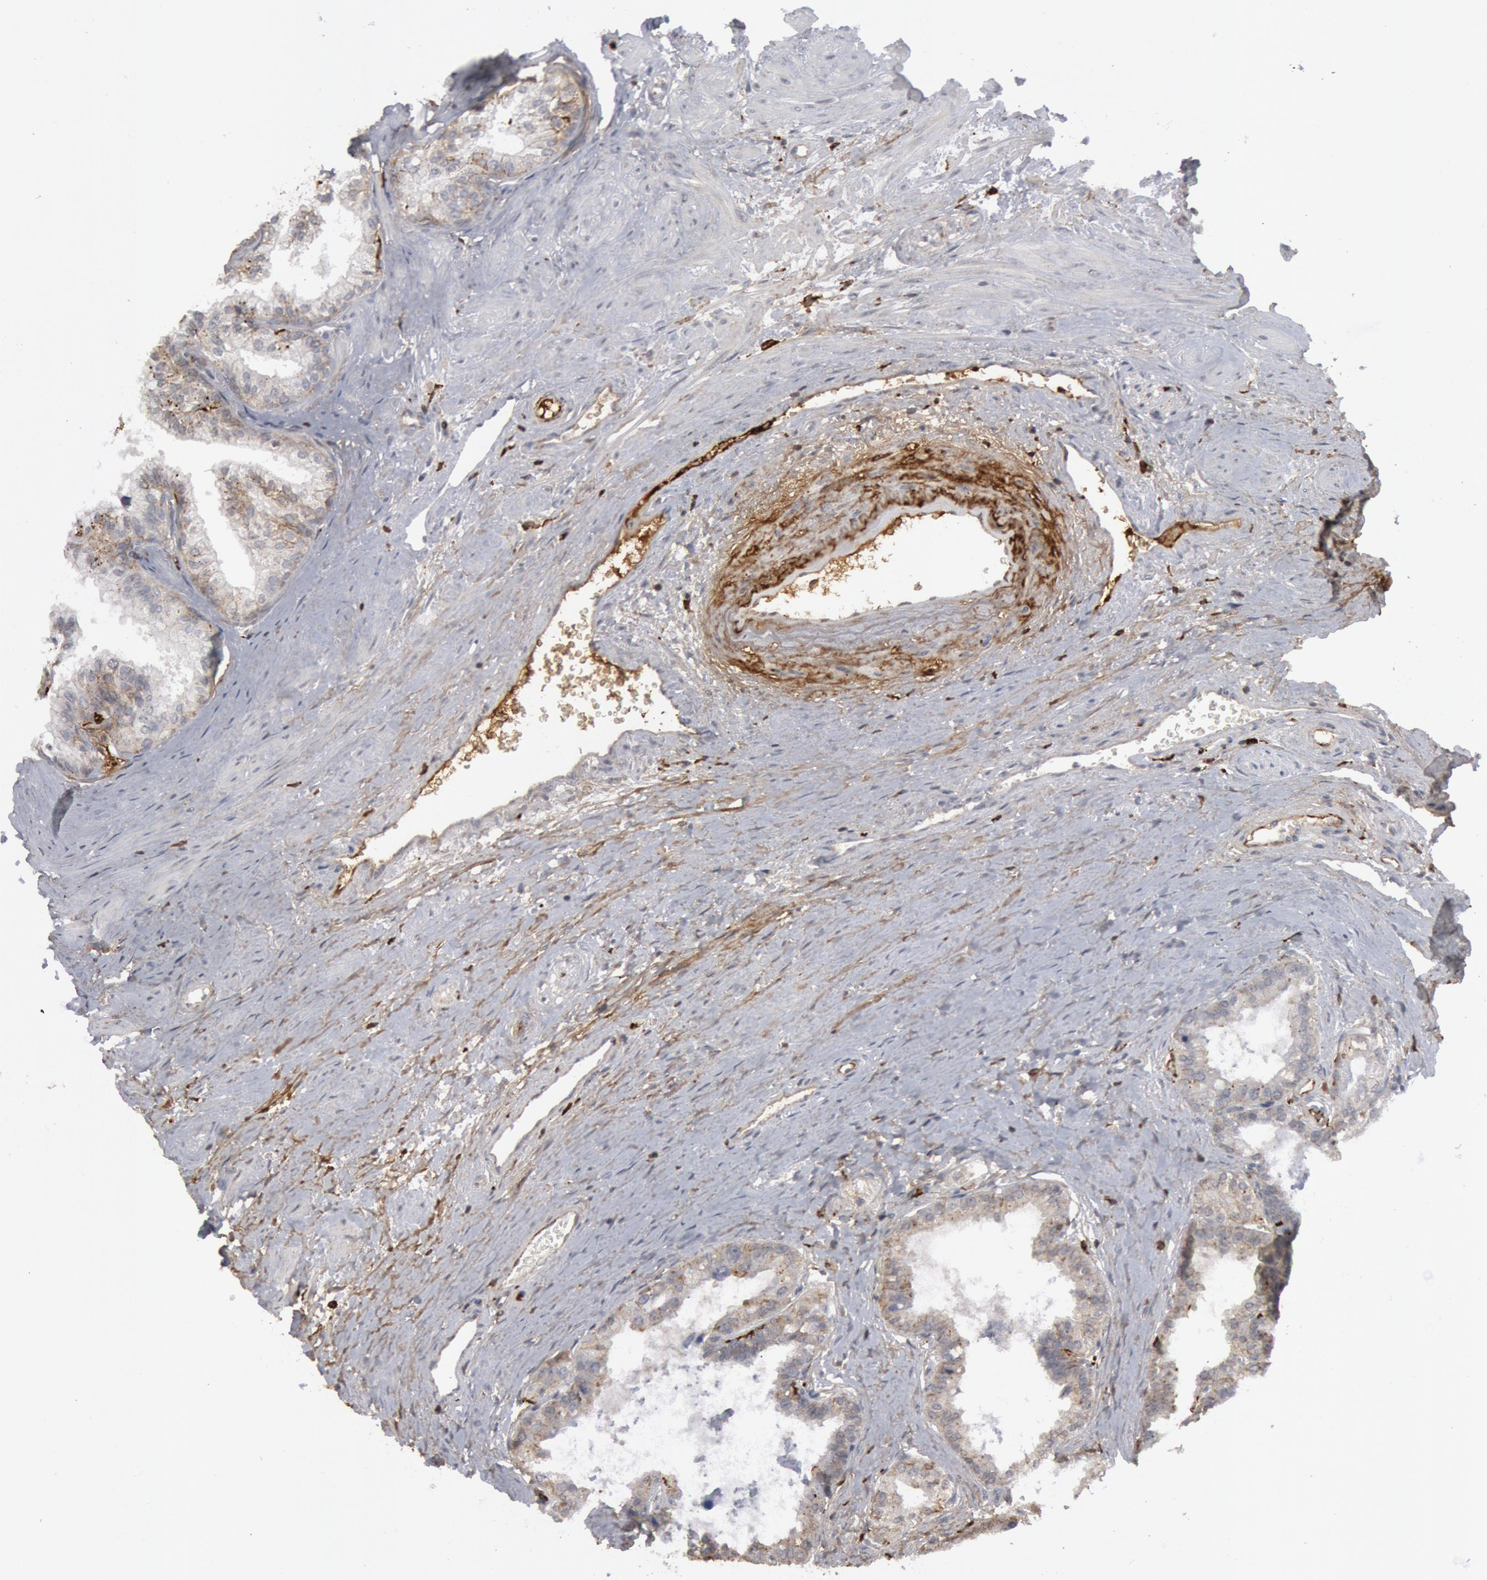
{"staining": {"intensity": "moderate", "quantity": "25%-75%", "location": "cytoplasmic/membranous"}, "tissue": "prostate", "cell_type": "Glandular cells", "image_type": "normal", "snomed": [{"axis": "morphology", "description": "Normal tissue, NOS"}, {"axis": "topography", "description": "Prostate"}], "caption": "Approximately 25%-75% of glandular cells in unremarkable prostate display moderate cytoplasmic/membranous protein positivity as visualized by brown immunohistochemical staining.", "gene": "C1QC", "patient": {"sex": "male", "age": 60}}